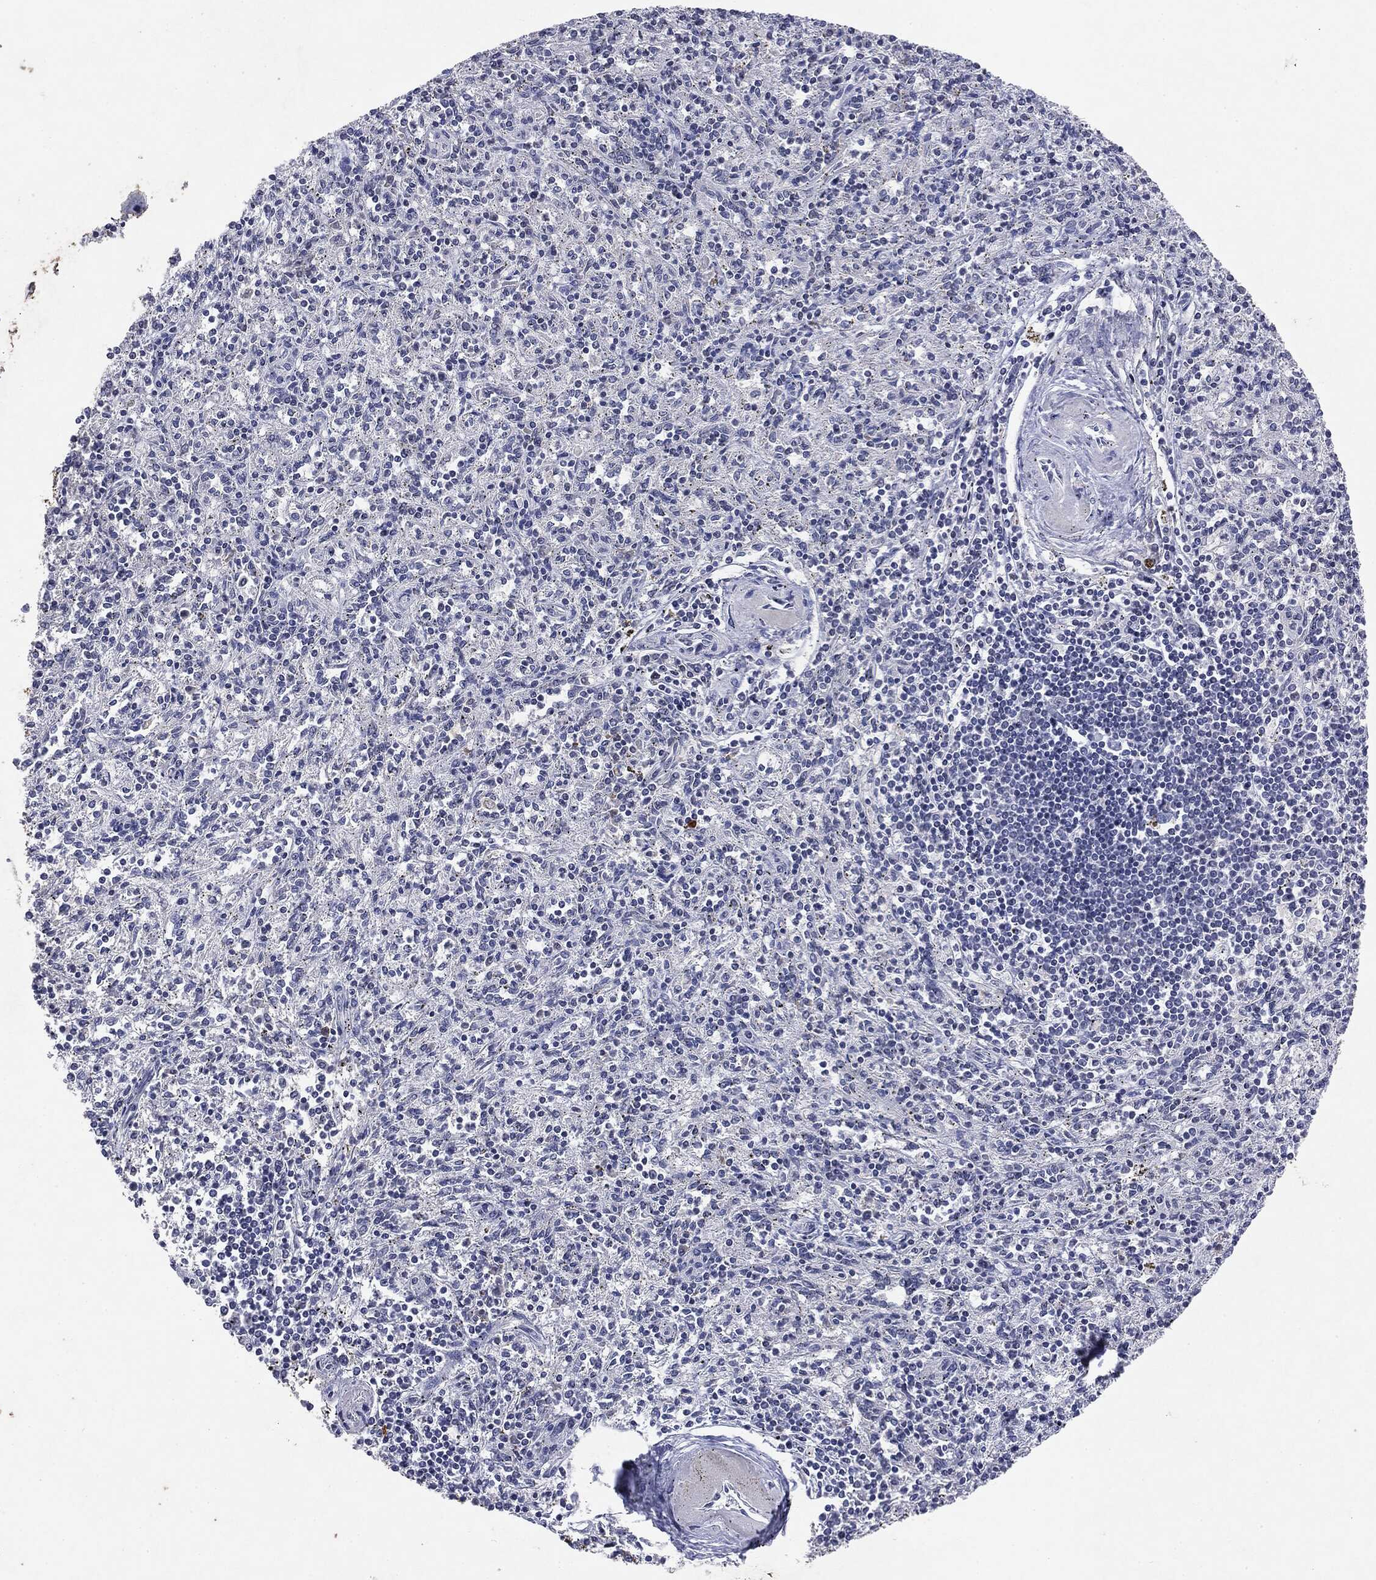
{"staining": {"intensity": "weak", "quantity": "<25%", "location": "nuclear"}, "tissue": "spleen", "cell_type": "Cells in red pulp", "image_type": "normal", "snomed": [{"axis": "morphology", "description": "Normal tissue, NOS"}, {"axis": "topography", "description": "Spleen"}], "caption": "Cells in red pulp show no significant positivity in normal spleen. (IHC, brightfield microscopy, high magnification).", "gene": "KIF2C", "patient": {"sex": "male", "age": 69}}